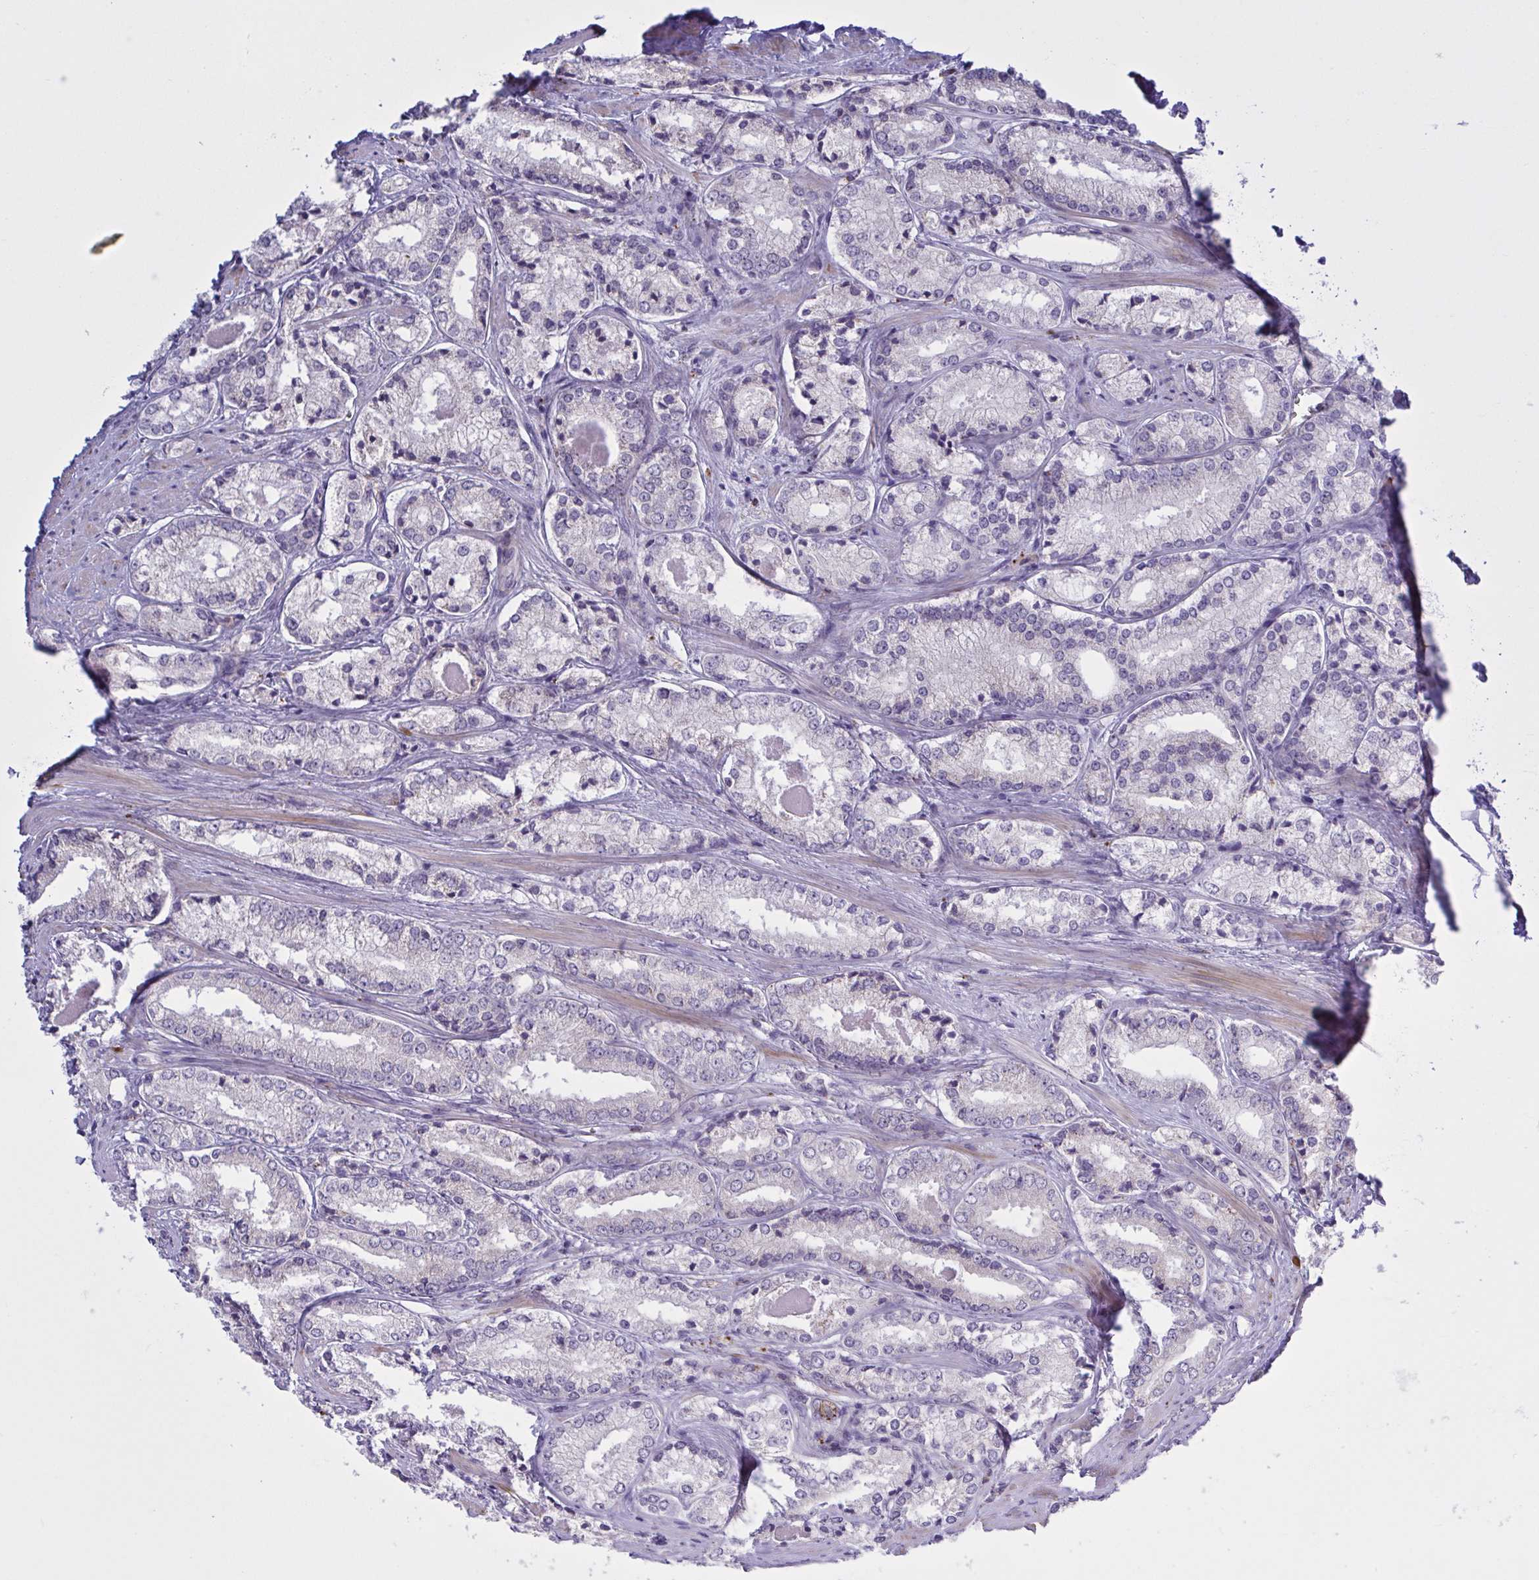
{"staining": {"intensity": "negative", "quantity": "none", "location": "none"}, "tissue": "prostate cancer", "cell_type": "Tumor cells", "image_type": "cancer", "snomed": [{"axis": "morphology", "description": "Adenocarcinoma, NOS"}, {"axis": "morphology", "description": "Adenocarcinoma, Low grade"}, {"axis": "topography", "description": "Prostate"}], "caption": "Immunohistochemistry (IHC) of human prostate adenocarcinoma exhibits no expression in tumor cells.", "gene": "CD101", "patient": {"sex": "male", "age": 68}}